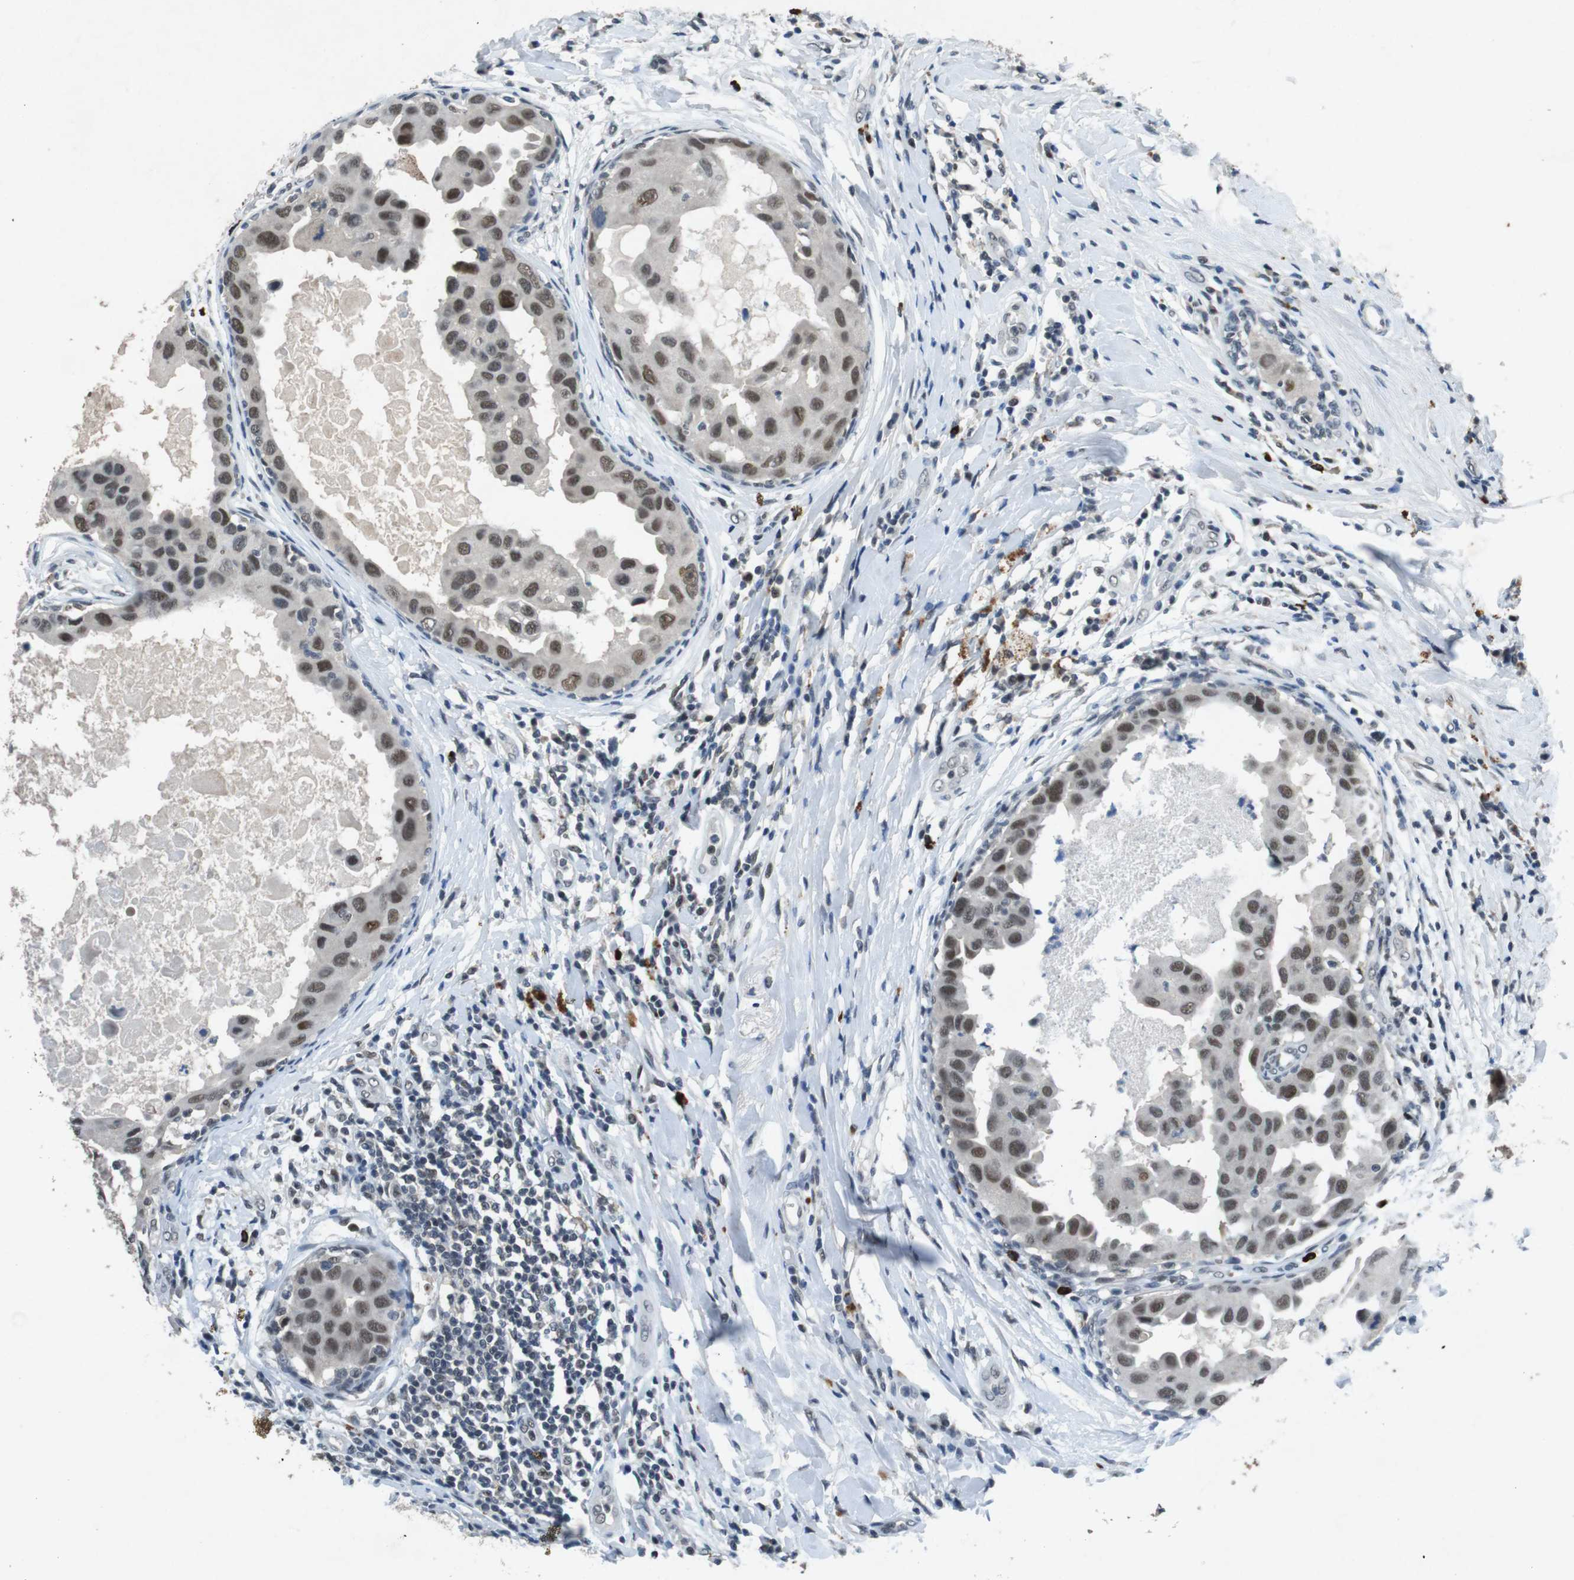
{"staining": {"intensity": "moderate", "quantity": ">75%", "location": "nuclear"}, "tissue": "breast cancer", "cell_type": "Tumor cells", "image_type": "cancer", "snomed": [{"axis": "morphology", "description": "Duct carcinoma"}, {"axis": "topography", "description": "Breast"}], "caption": "Brown immunohistochemical staining in breast cancer (intraductal carcinoma) exhibits moderate nuclear positivity in approximately >75% of tumor cells.", "gene": "USP7", "patient": {"sex": "female", "age": 27}}